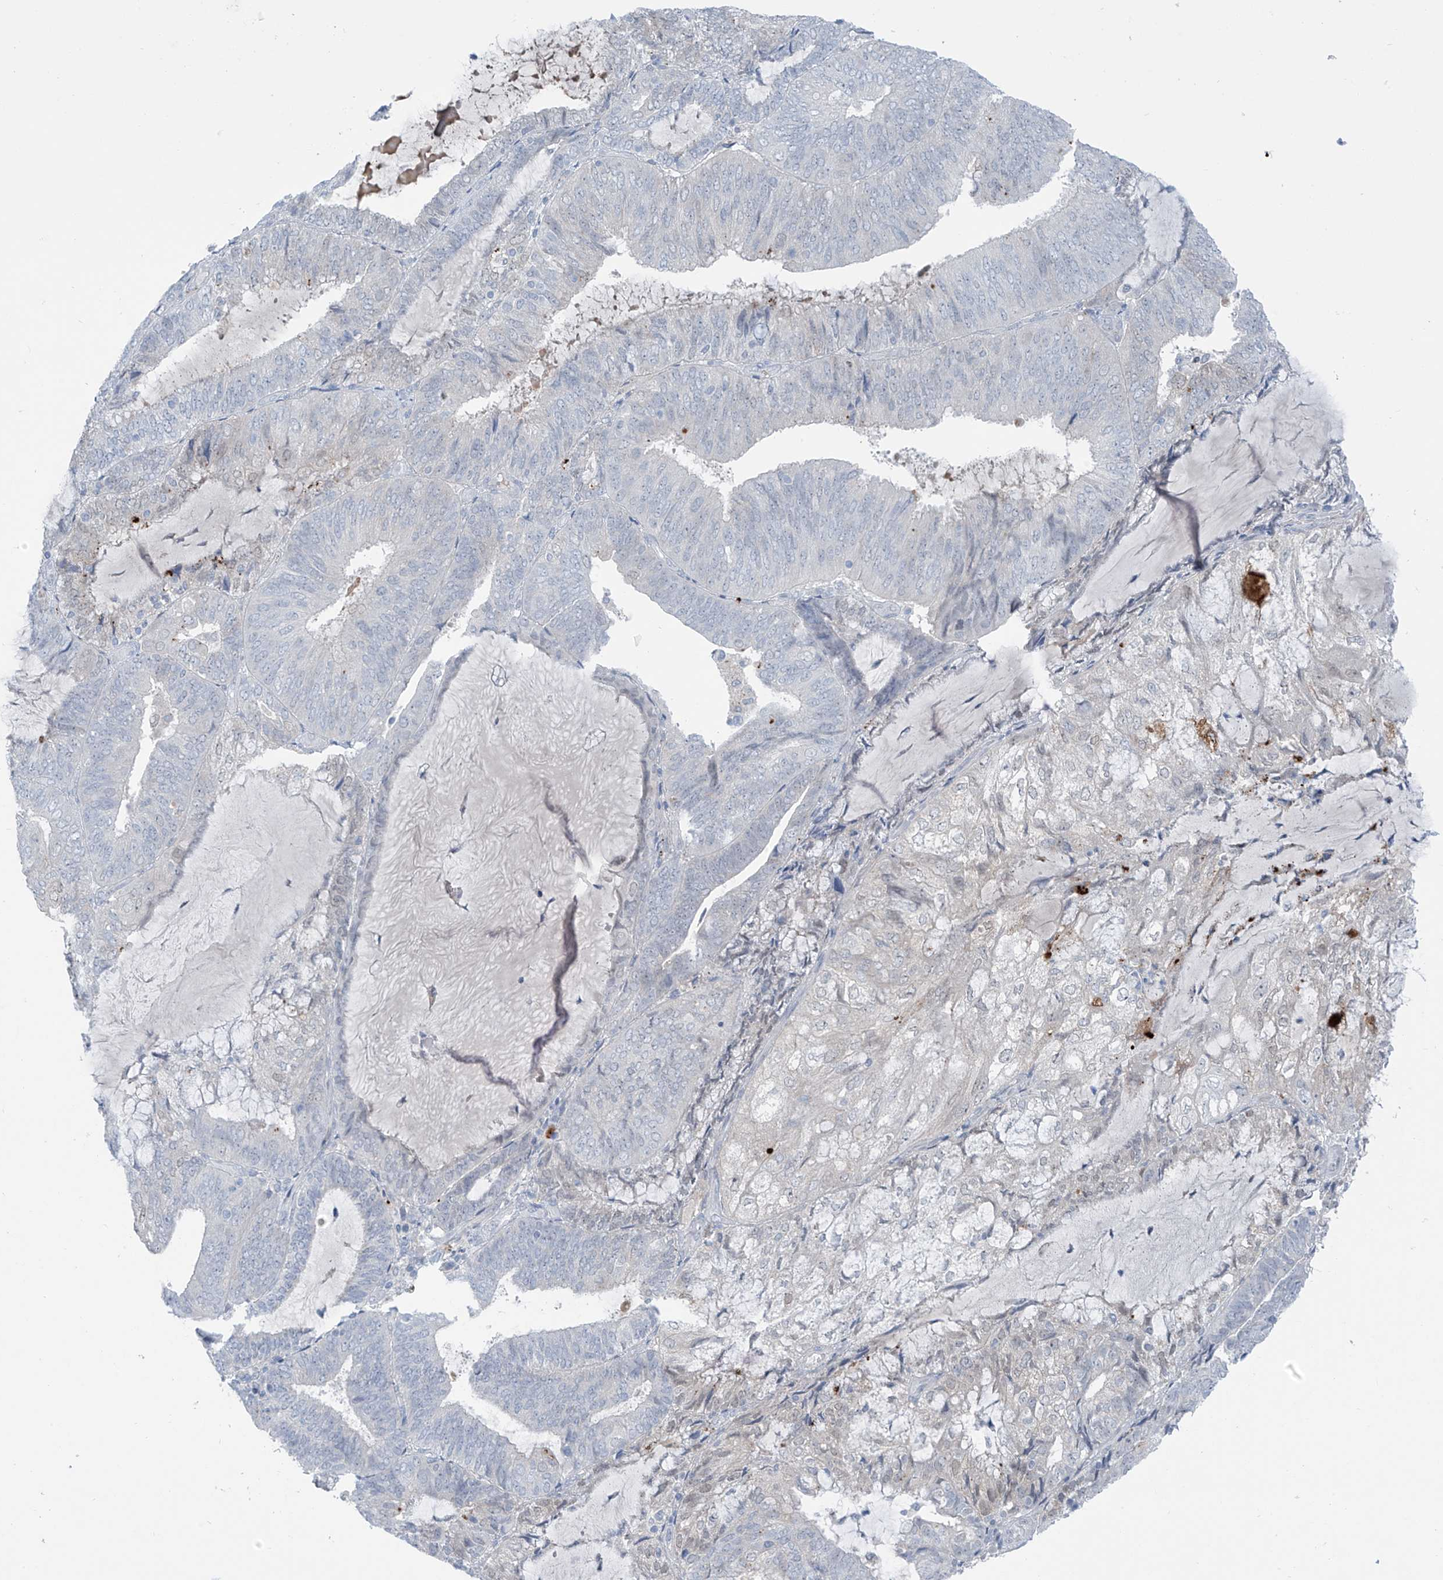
{"staining": {"intensity": "negative", "quantity": "none", "location": "none"}, "tissue": "endometrial cancer", "cell_type": "Tumor cells", "image_type": "cancer", "snomed": [{"axis": "morphology", "description": "Adenocarcinoma, NOS"}, {"axis": "topography", "description": "Endometrium"}], "caption": "IHC of human endometrial adenocarcinoma exhibits no positivity in tumor cells. The staining is performed using DAB brown chromogen with nuclei counter-stained in using hematoxylin.", "gene": "ZNF793", "patient": {"sex": "female", "age": 81}}